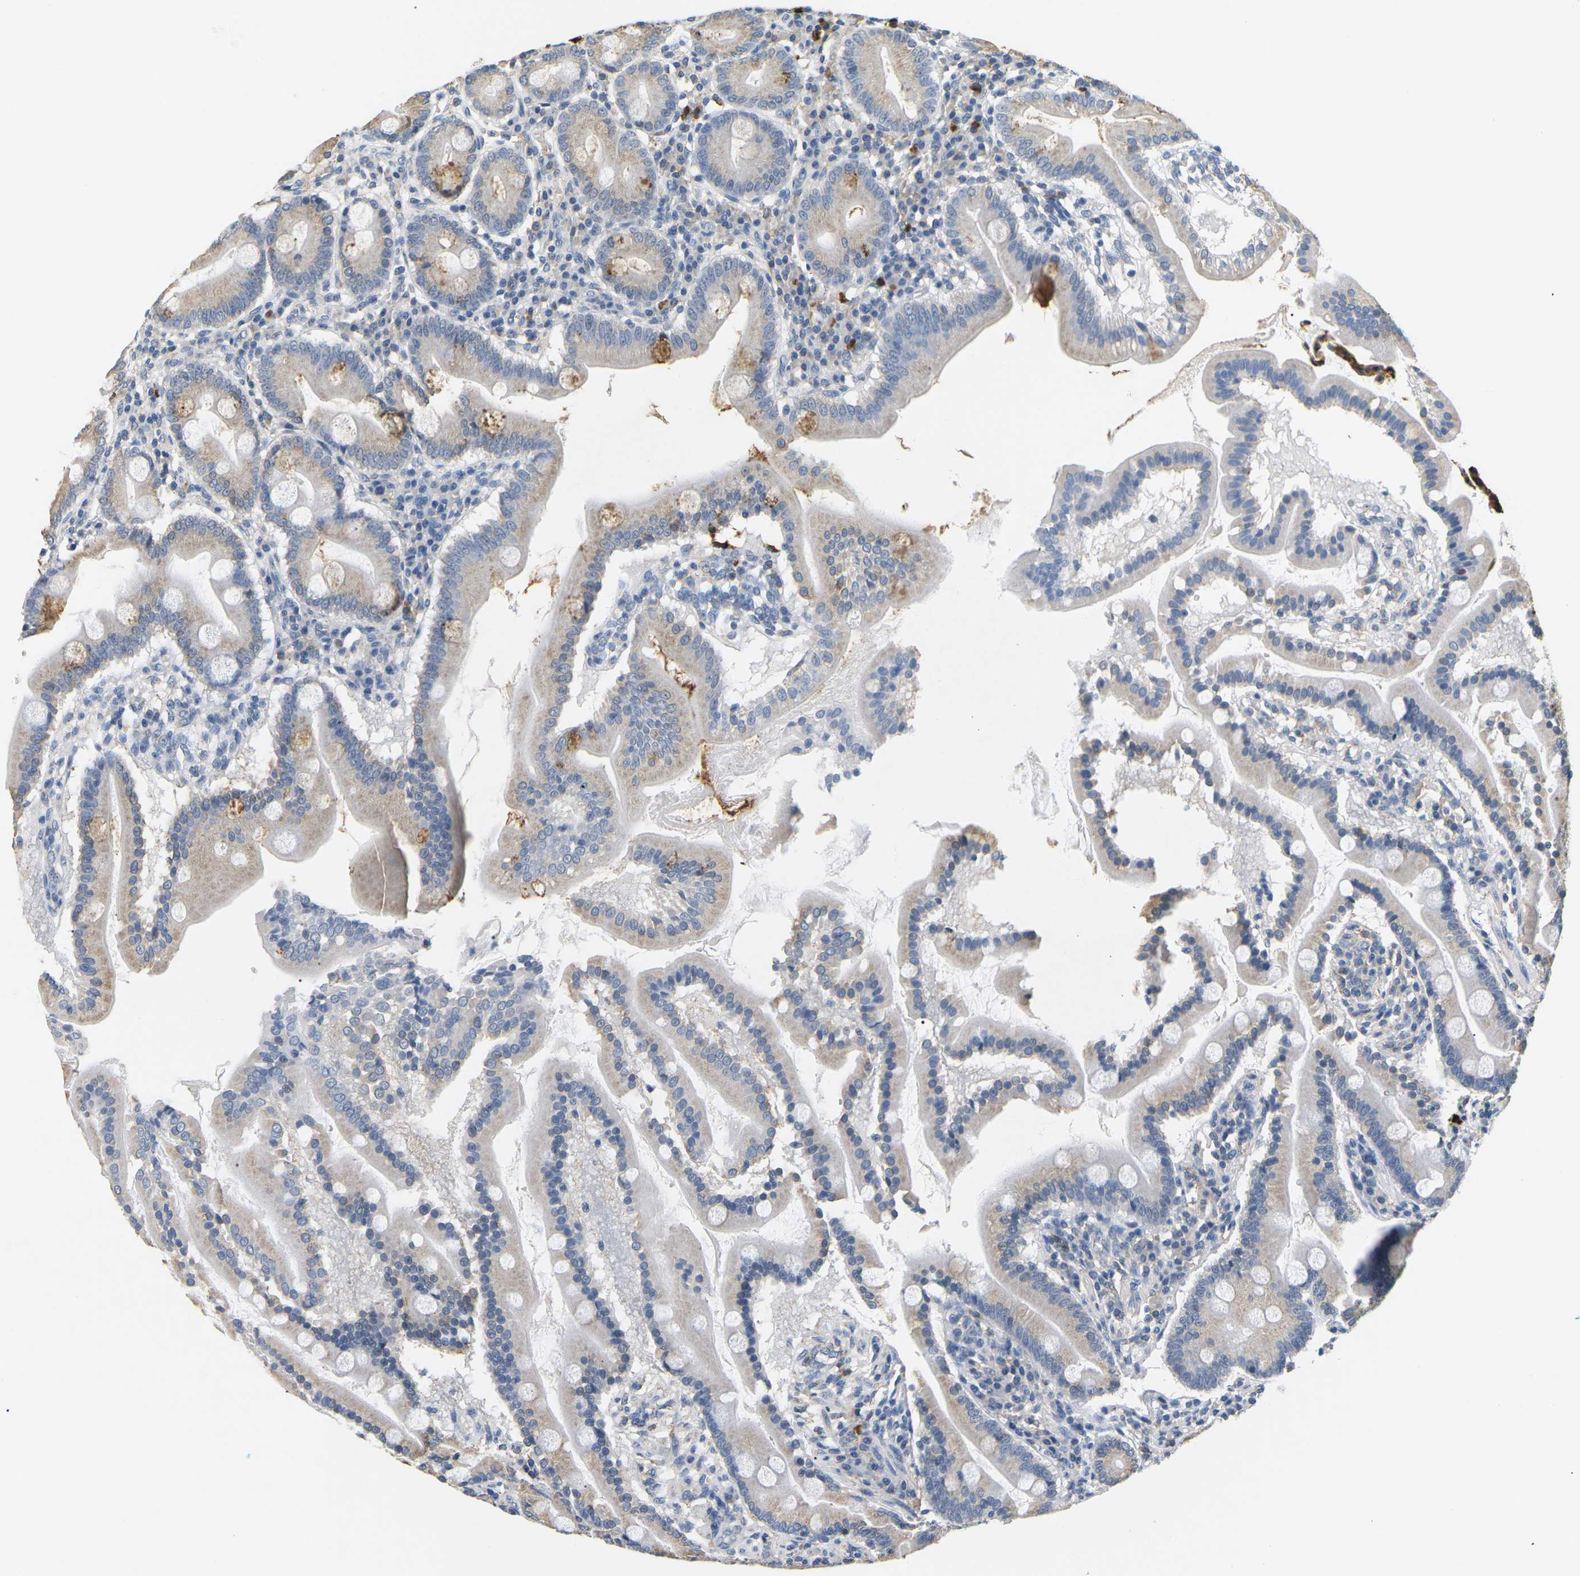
{"staining": {"intensity": "weak", "quantity": "<25%", "location": "cytoplasmic/membranous"}, "tissue": "duodenum", "cell_type": "Glandular cells", "image_type": "normal", "snomed": [{"axis": "morphology", "description": "Normal tissue, NOS"}, {"axis": "topography", "description": "Duodenum"}], "caption": "The immunohistochemistry micrograph has no significant expression in glandular cells of duodenum. Nuclei are stained in blue.", "gene": "ADM", "patient": {"sex": "male", "age": 50}}